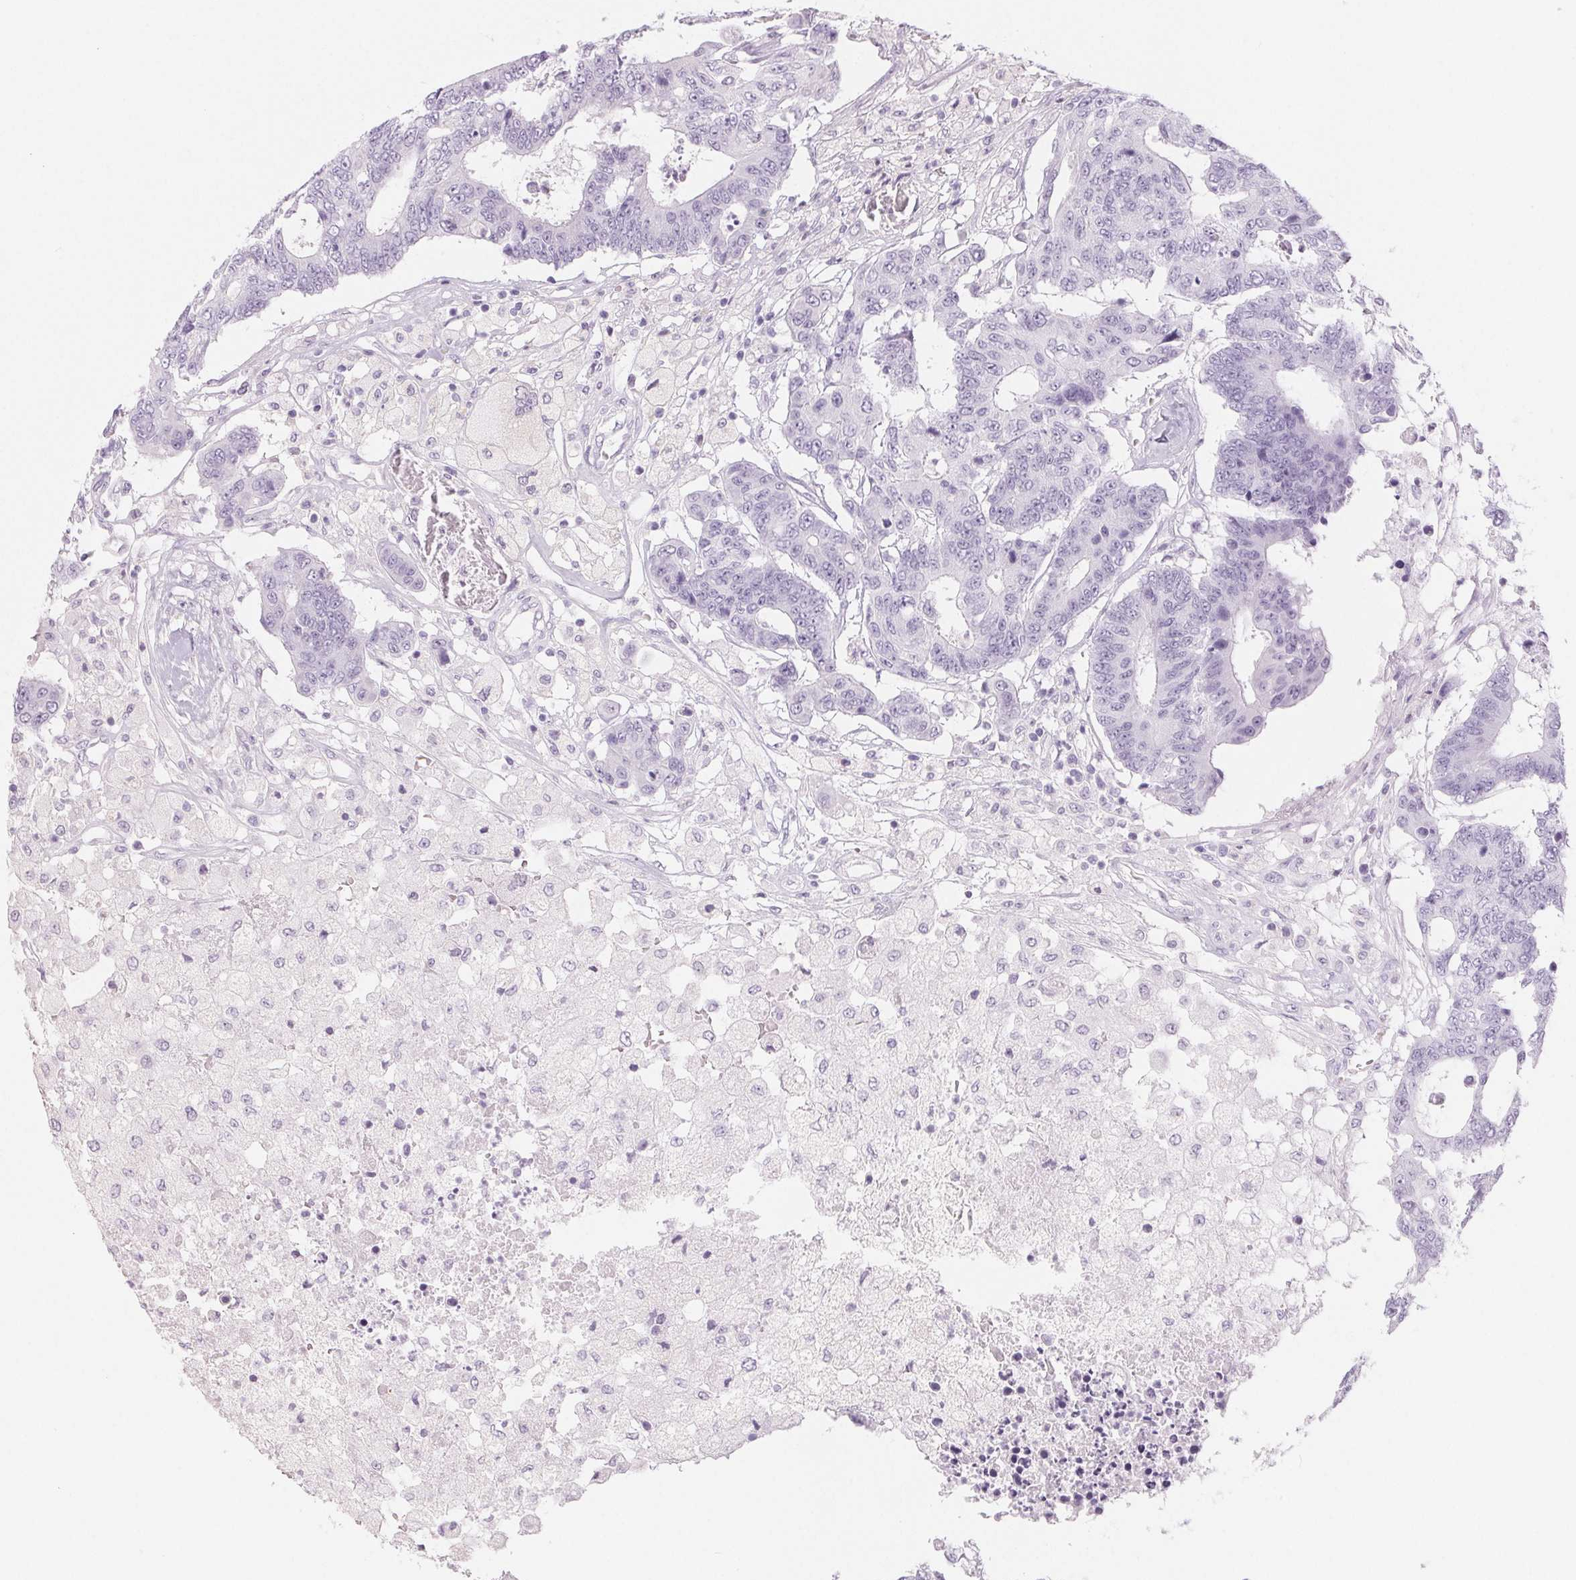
{"staining": {"intensity": "negative", "quantity": "none", "location": "none"}, "tissue": "colorectal cancer", "cell_type": "Tumor cells", "image_type": "cancer", "snomed": [{"axis": "morphology", "description": "Adenocarcinoma, NOS"}, {"axis": "topography", "description": "Colon"}], "caption": "Protein analysis of colorectal cancer (adenocarcinoma) shows no significant positivity in tumor cells. The staining was performed using DAB to visualize the protein expression in brown, while the nuclei were stained in blue with hematoxylin (Magnification: 20x).", "gene": "ZBBX", "patient": {"sex": "female", "age": 48}}